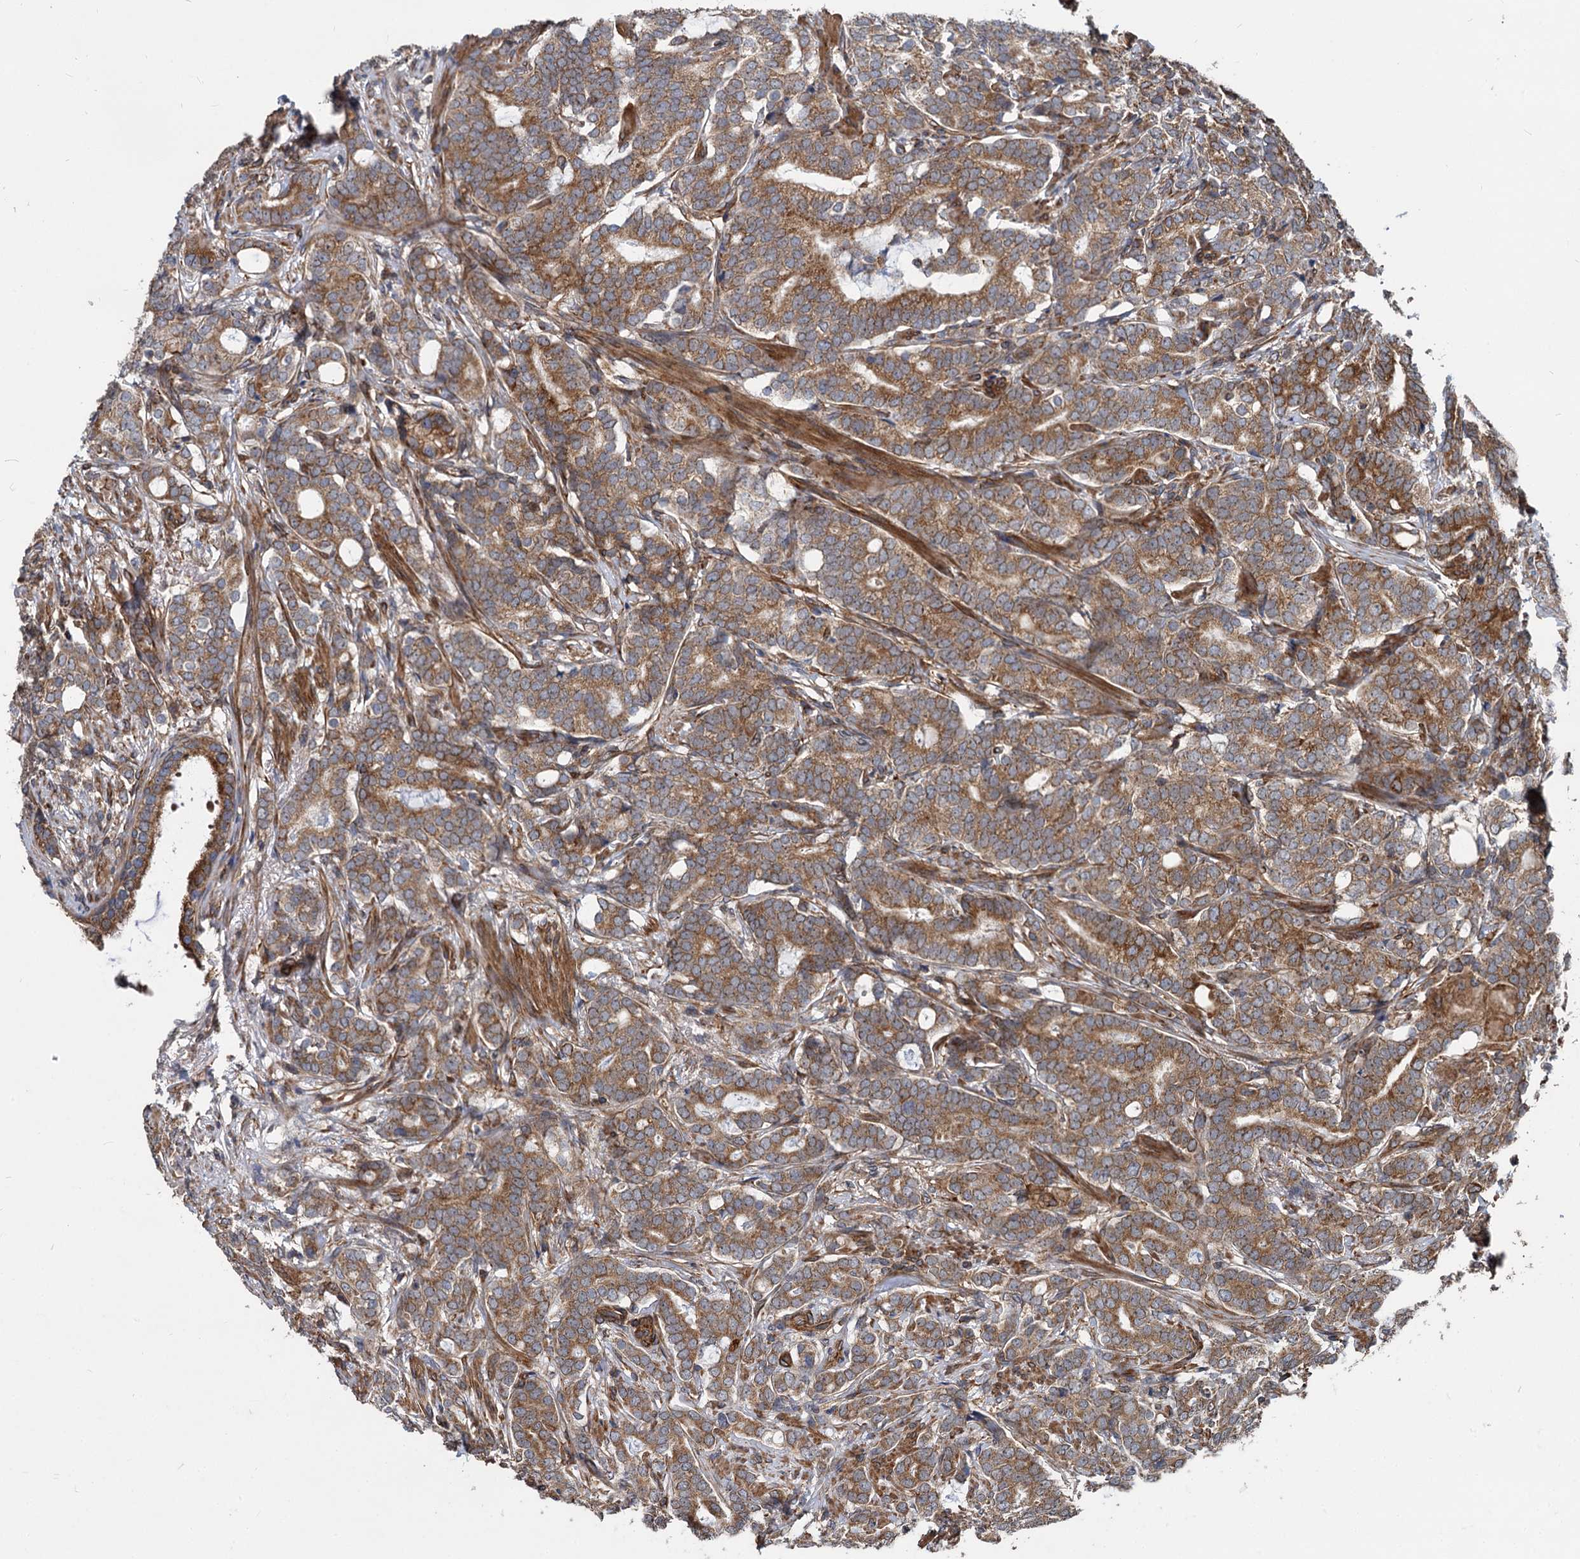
{"staining": {"intensity": "strong", "quantity": ">75%", "location": "cytoplasmic/membranous"}, "tissue": "prostate cancer", "cell_type": "Tumor cells", "image_type": "cancer", "snomed": [{"axis": "morphology", "description": "Adenocarcinoma, Low grade"}, {"axis": "topography", "description": "Prostate"}], "caption": "Human prostate low-grade adenocarcinoma stained for a protein (brown) shows strong cytoplasmic/membranous positive expression in approximately >75% of tumor cells.", "gene": "STIM1", "patient": {"sex": "male", "age": 71}}